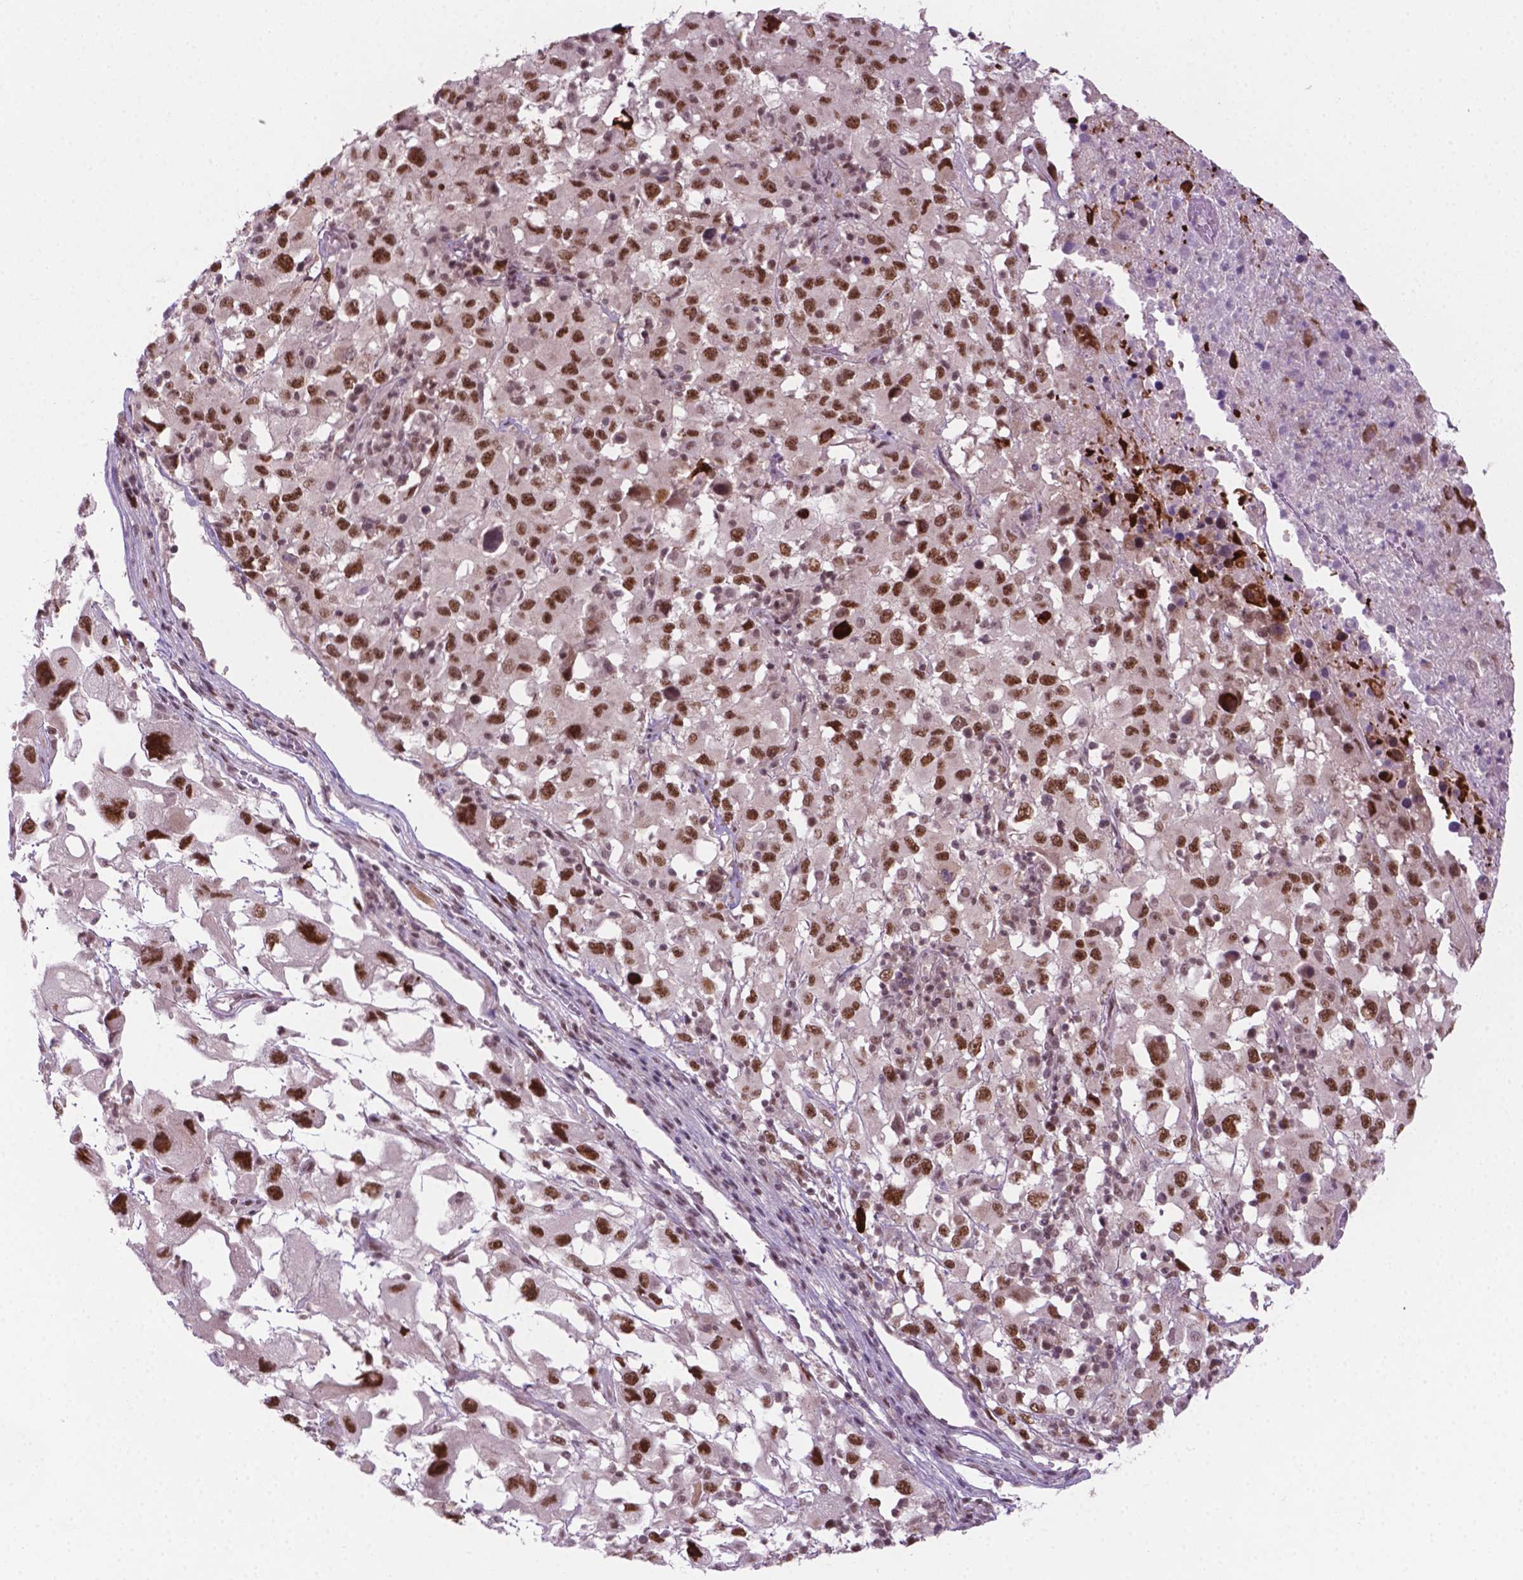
{"staining": {"intensity": "moderate", "quantity": ">75%", "location": "nuclear"}, "tissue": "melanoma", "cell_type": "Tumor cells", "image_type": "cancer", "snomed": [{"axis": "morphology", "description": "Malignant melanoma, Metastatic site"}, {"axis": "topography", "description": "Soft tissue"}], "caption": "Immunohistochemistry (IHC) micrograph of human melanoma stained for a protein (brown), which displays medium levels of moderate nuclear positivity in approximately >75% of tumor cells.", "gene": "PHAX", "patient": {"sex": "male", "age": 50}}